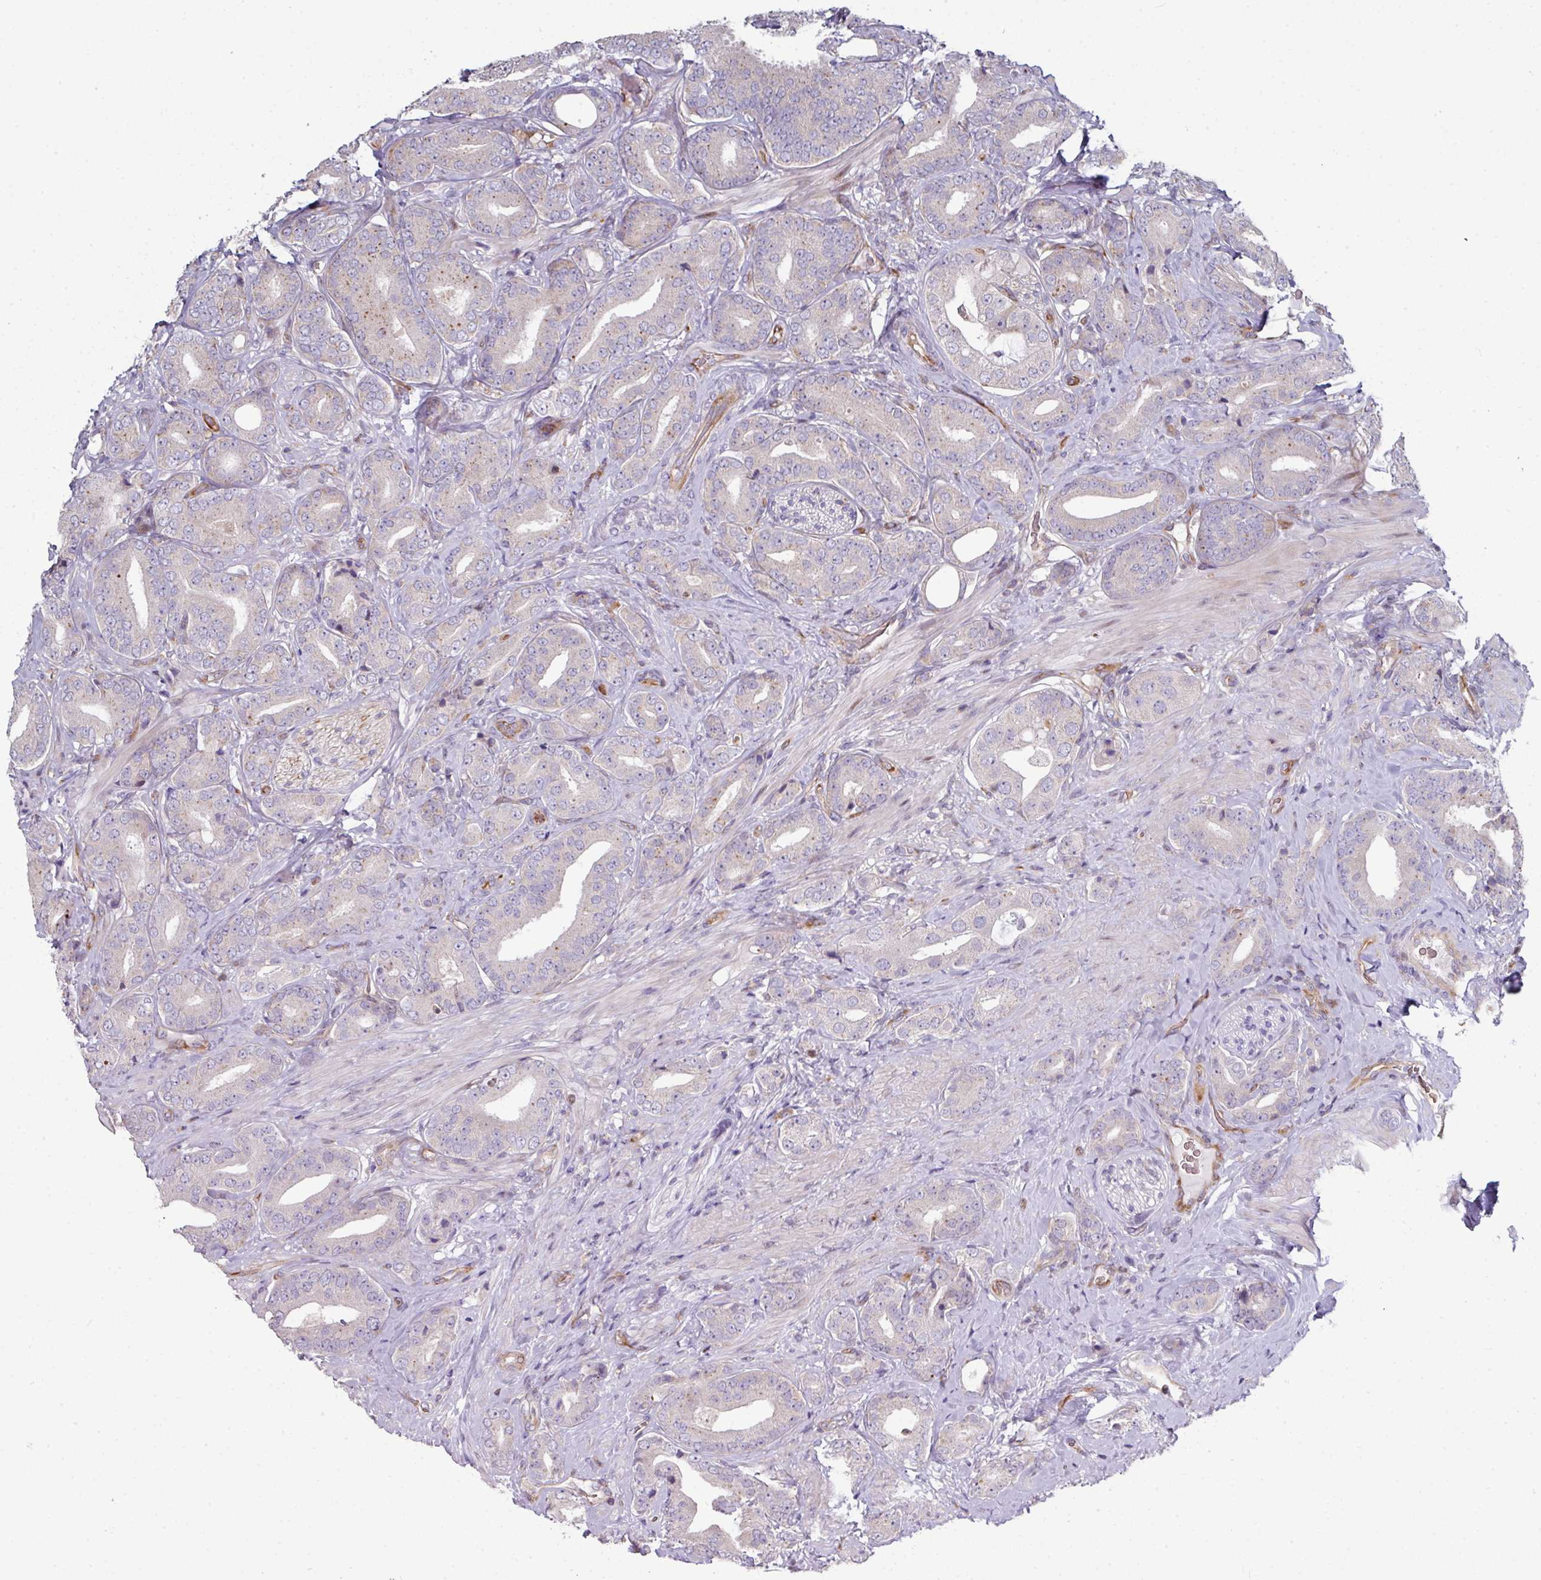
{"staining": {"intensity": "negative", "quantity": "none", "location": "none"}, "tissue": "prostate cancer", "cell_type": "Tumor cells", "image_type": "cancer", "snomed": [{"axis": "morphology", "description": "Adenocarcinoma, High grade"}, {"axis": "topography", "description": "Prostate"}], "caption": "An immunohistochemistry (IHC) image of prostate high-grade adenocarcinoma is shown. There is no staining in tumor cells of prostate high-grade adenocarcinoma.", "gene": "ANO9", "patient": {"sex": "male", "age": 63}}